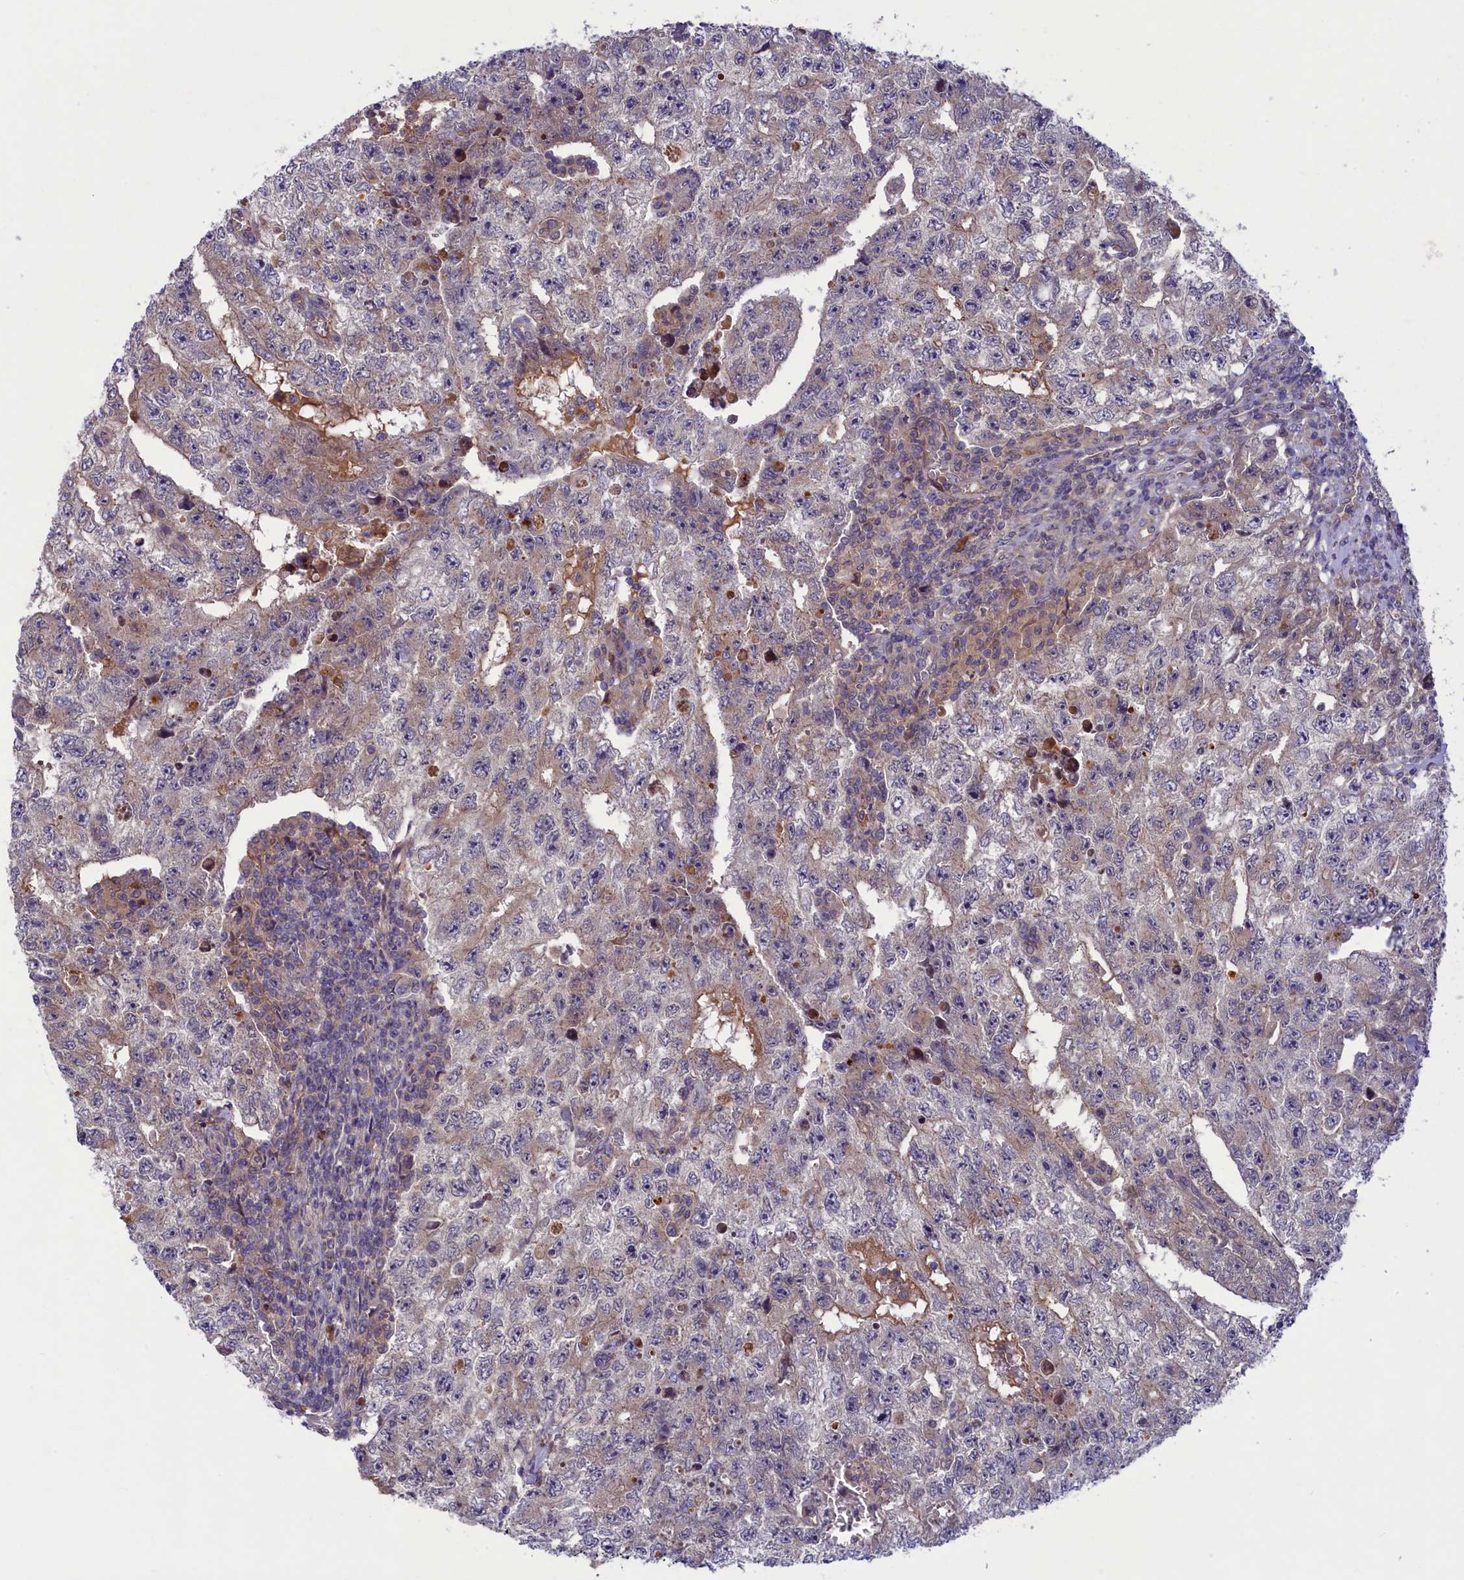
{"staining": {"intensity": "weak", "quantity": "25%-75%", "location": "cytoplasmic/membranous"}, "tissue": "testis cancer", "cell_type": "Tumor cells", "image_type": "cancer", "snomed": [{"axis": "morphology", "description": "Carcinoma, Embryonal, NOS"}, {"axis": "topography", "description": "Testis"}], "caption": "Testis cancer stained with a brown dye exhibits weak cytoplasmic/membranous positive staining in approximately 25%-75% of tumor cells.", "gene": "NUBP1", "patient": {"sex": "male", "age": 17}}